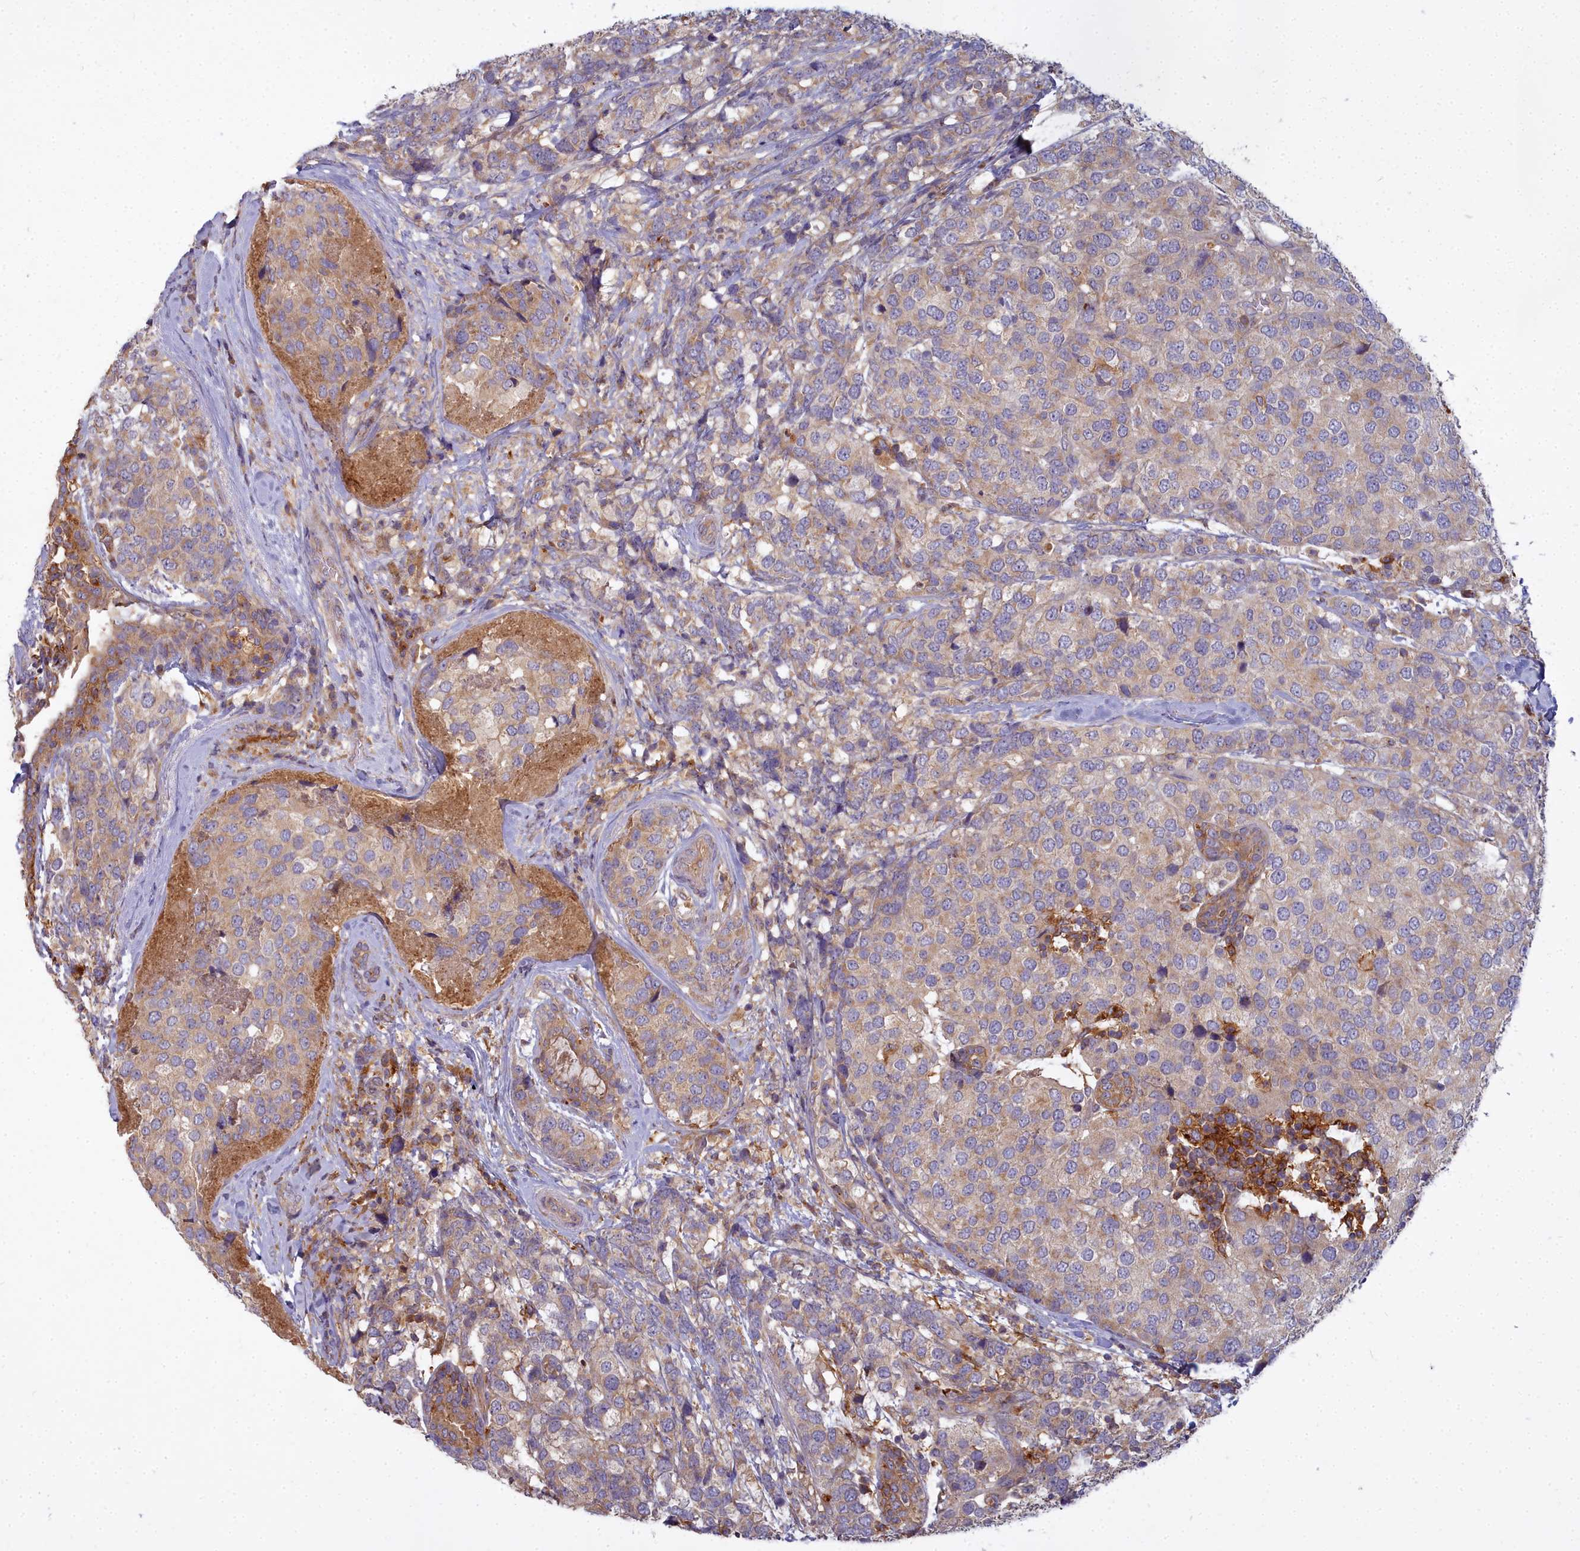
{"staining": {"intensity": "weak", "quantity": "25%-75%", "location": "cytoplasmic/membranous"}, "tissue": "breast cancer", "cell_type": "Tumor cells", "image_type": "cancer", "snomed": [{"axis": "morphology", "description": "Lobular carcinoma"}, {"axis": "topography", "description": "Breast"}], "caption": "Breast cancer (lobular carcinoma) stained with DAB (3,3'-diaminobenzidine) immunohistochemistry (IHC) shows low levels of weak cytoplasmic/membranous staining in about 25%-75% of tumor cells.", "gene": "CCDC167", "patient": {"sex": "female", "age": 59}}